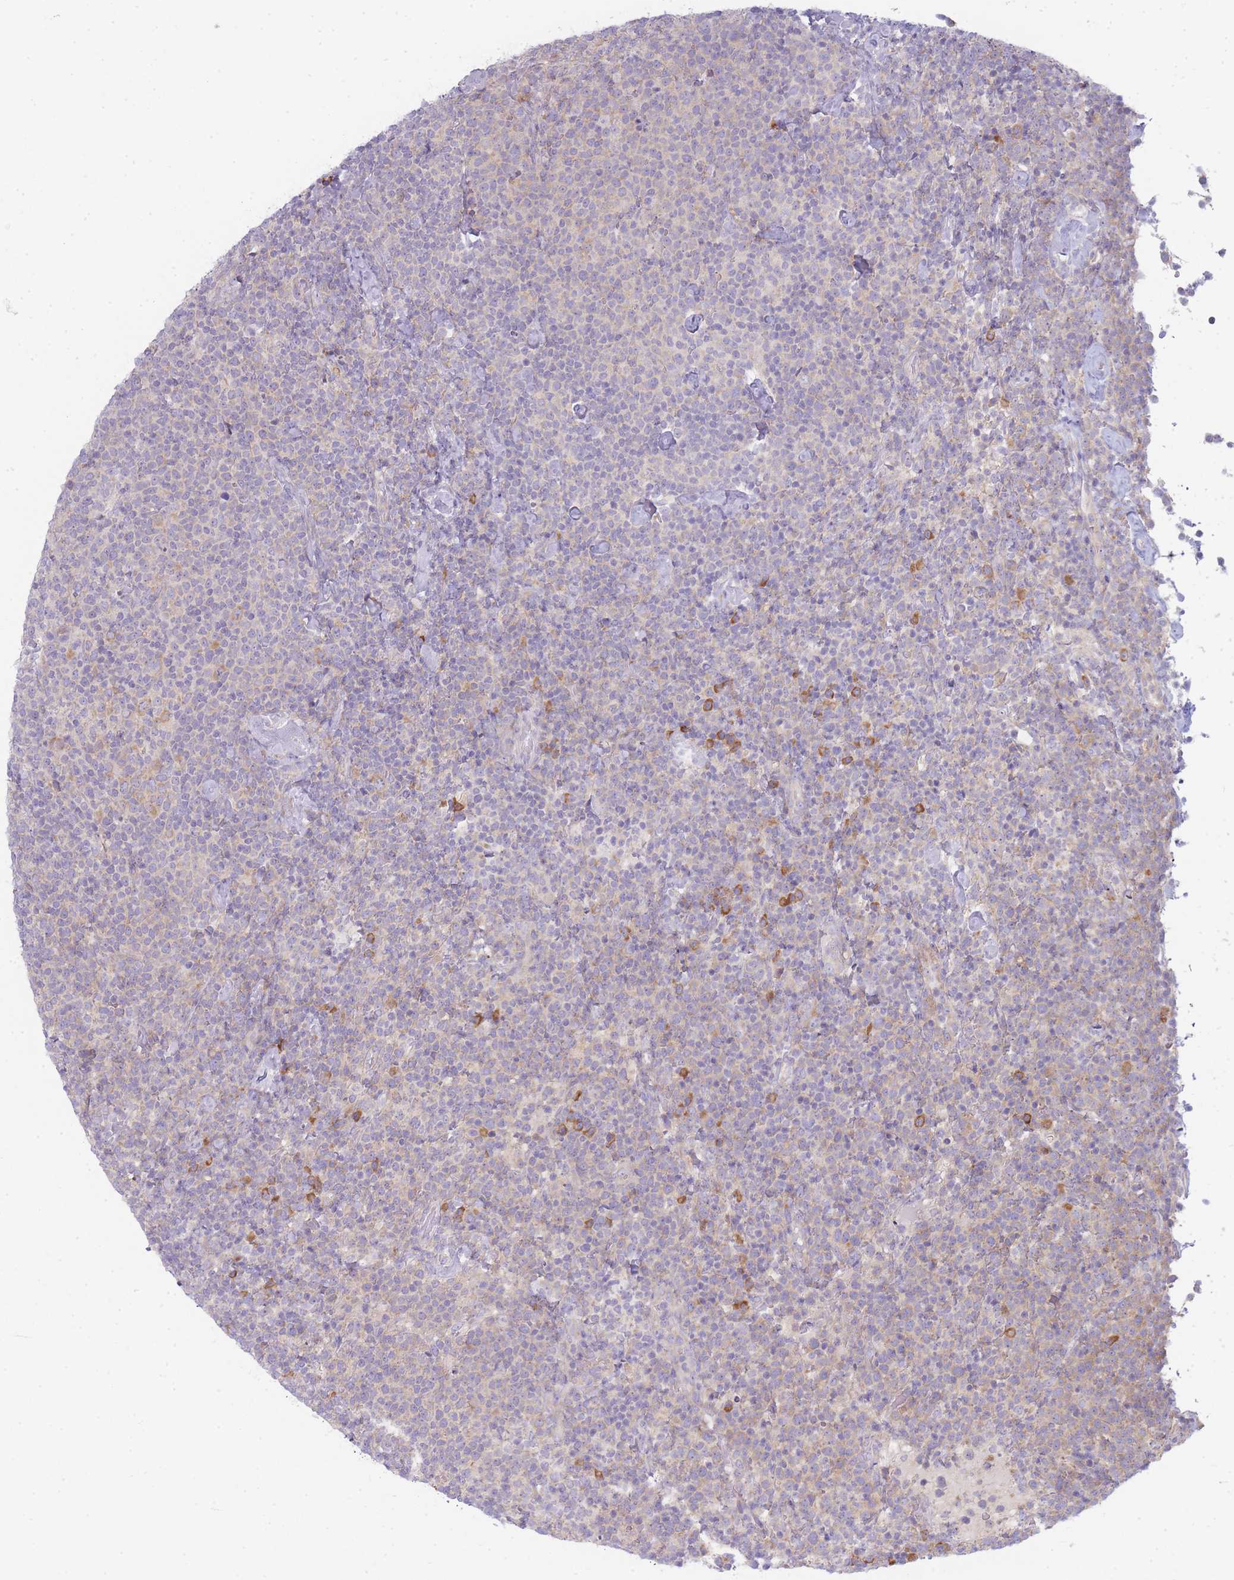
{"staining": {"intensity": "negative", "quantity": "none", "location": "none"}, "tissue": "lymphoma", "cell_type": "Tumor cells", "image_type": "cancer", "snomed": [{"axis": "morphology", "description": "Malignant lymphoma, non-Hodgkin's type, High grade"}, {"axis": "topography", "description": "Lymph node"}], "caption": "There is no significant expression in tumor cells of high-grade malignant lymphoma, non-Hodgkin's type. (Brightfield microscopy of DAB immunohistochemistry at high magnification).", "gene": "OR5L2", "patient": {"sex": "male", "age": 61}}